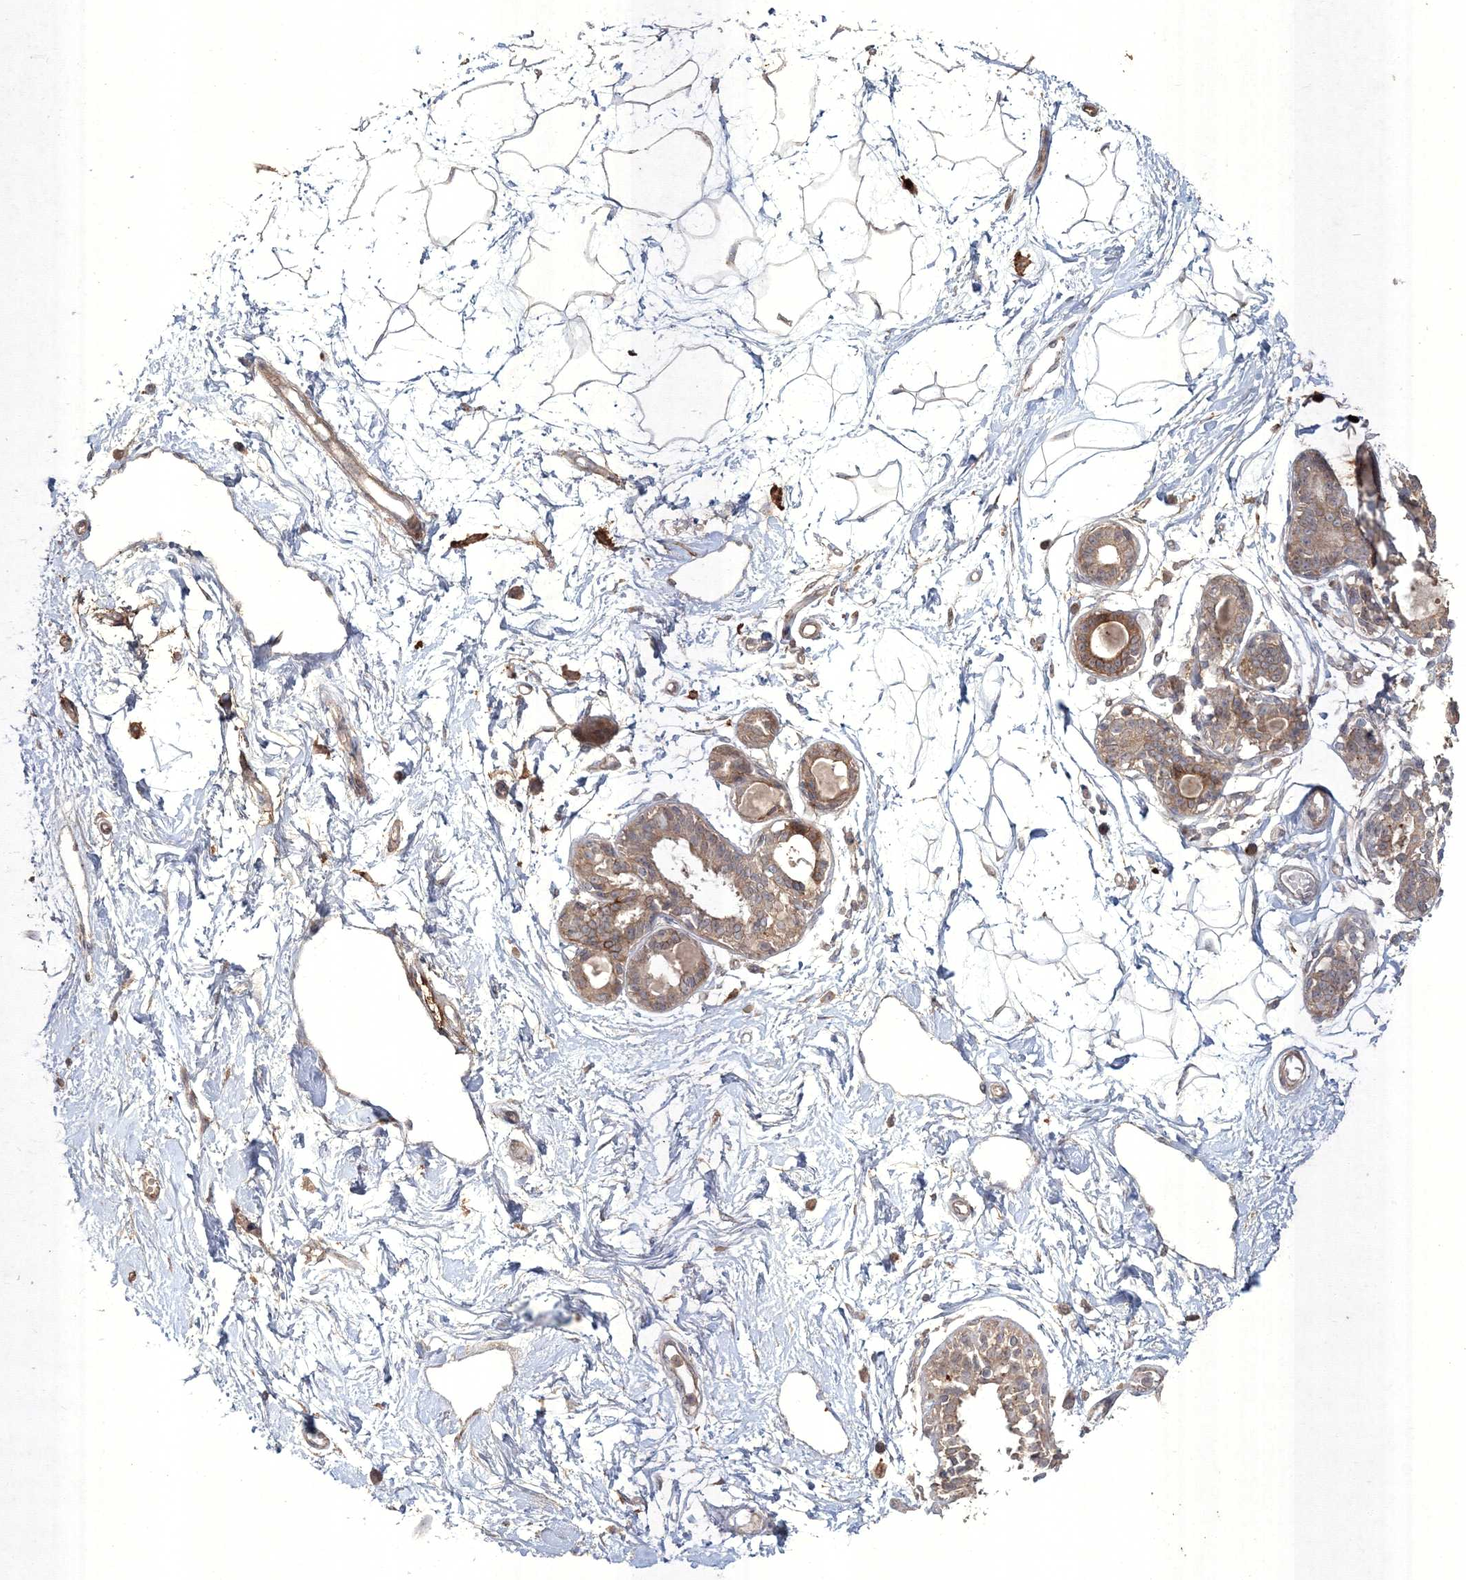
{"staining": {"intensity": "negative", "quantity": "none", "location": "none"}, "tissue": "breast", "cell_type": "Adipocytes", "image_type": "normal", "snomed": [{"axis": "morphology", "description": "Normal tissue, NOS"}, {"axis": "topography", "description": "Breast"}], "caption": "Immunohistochemistry of benign human breast exhibits no expression in adipocytes.", "gene": "SPRY1", "patient": {"sex": "female", "age": 45}}